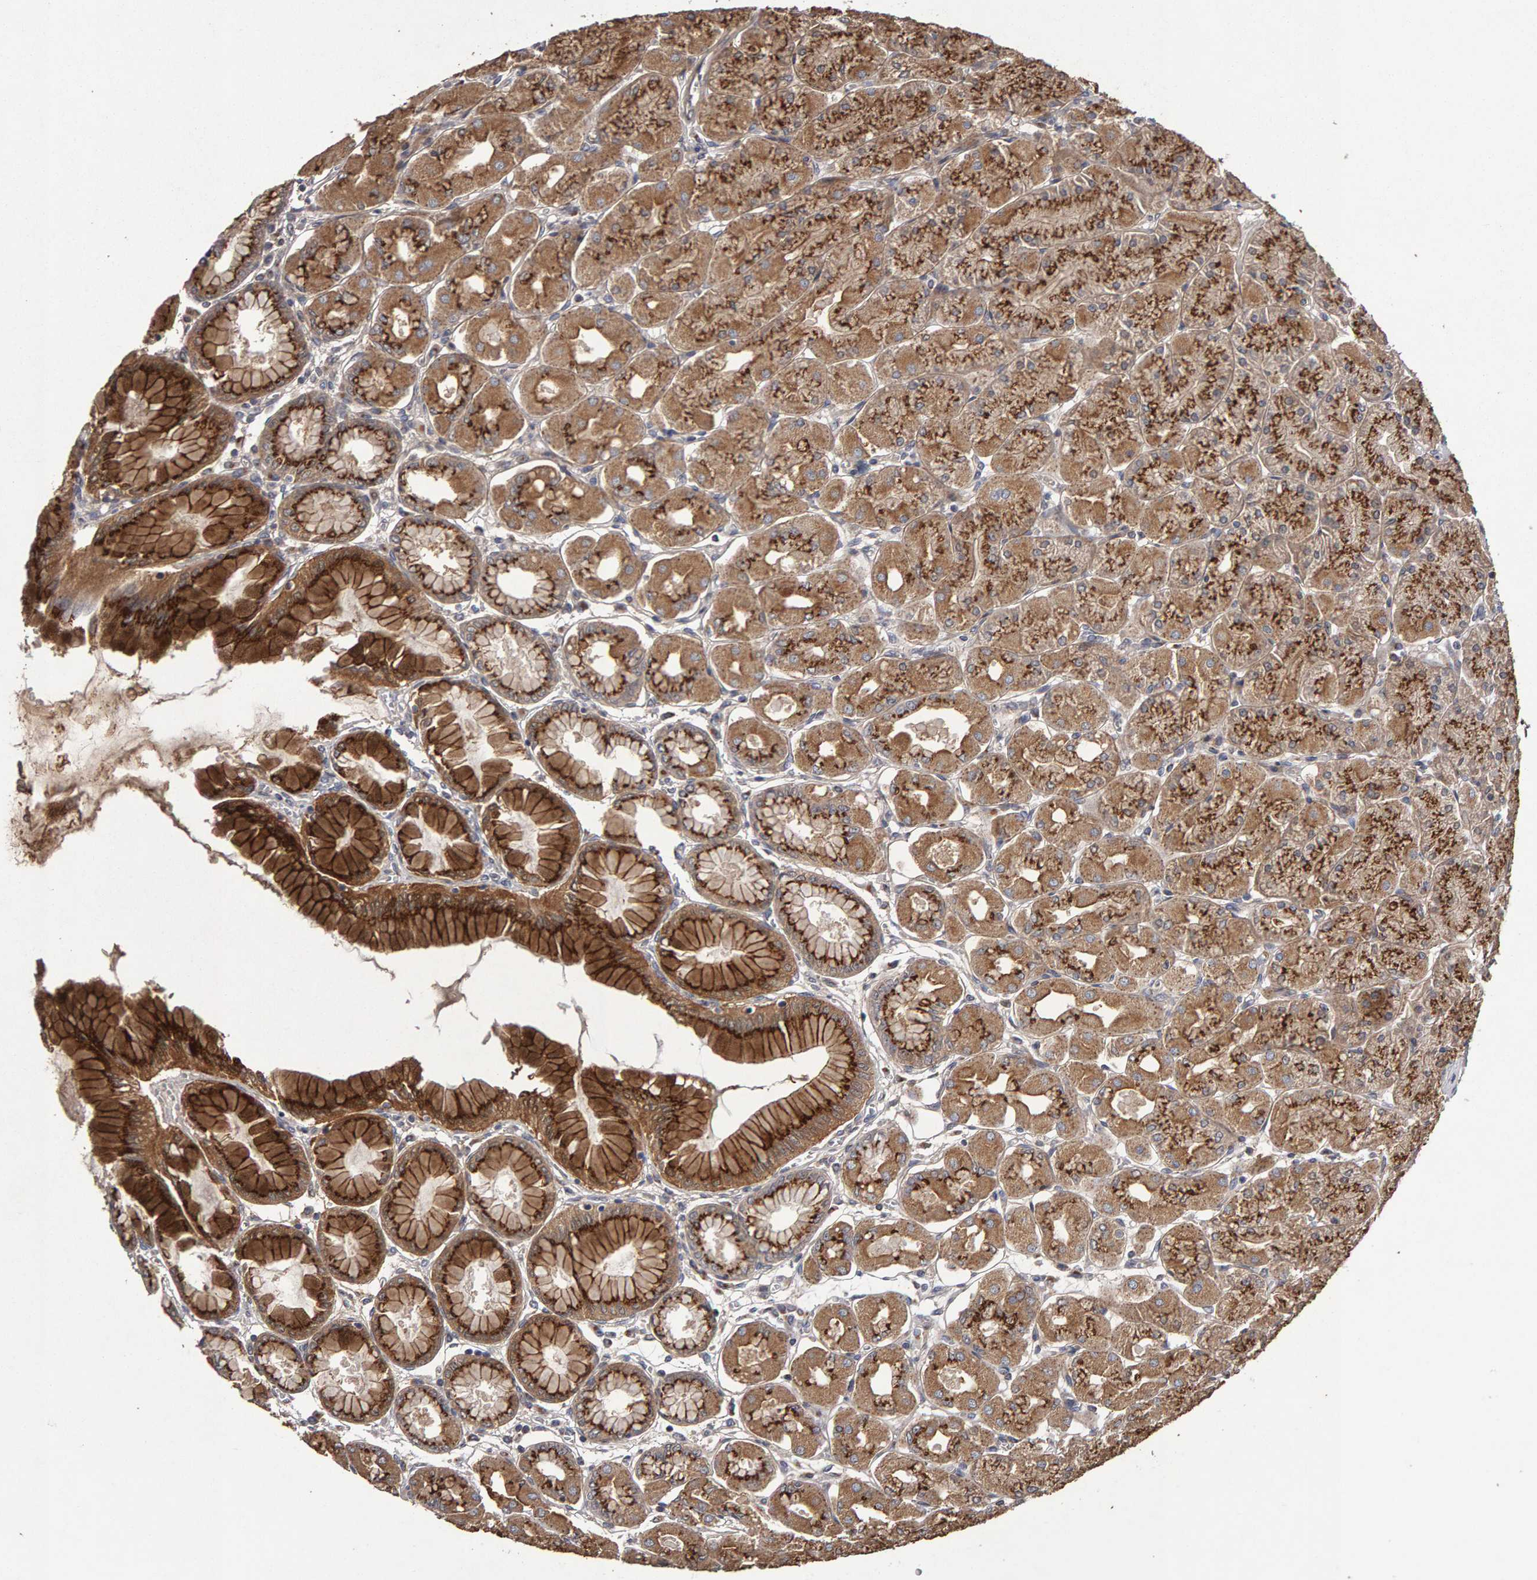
{"staining": {"intensity": "strong", "quantity": ">75%", "location": "cytoplasmic/membranous"}, "tissue": "stomach", "cell_type": "Glandular cells", "image_type": "normal", "snomed": [{"axis": "morphology", "description": "Normal tissue, NOS"}, {"axis": "topography", "description": "Stomach, upper"}], "caption": "This is a micrograph of immunohistochemistry staining of unremarkable stomach, which shows strong expression in the cytoplasmic/membranous of glandular cells.", "gene": "CANT1", "patient": {"sex": "female", "age": 56}}